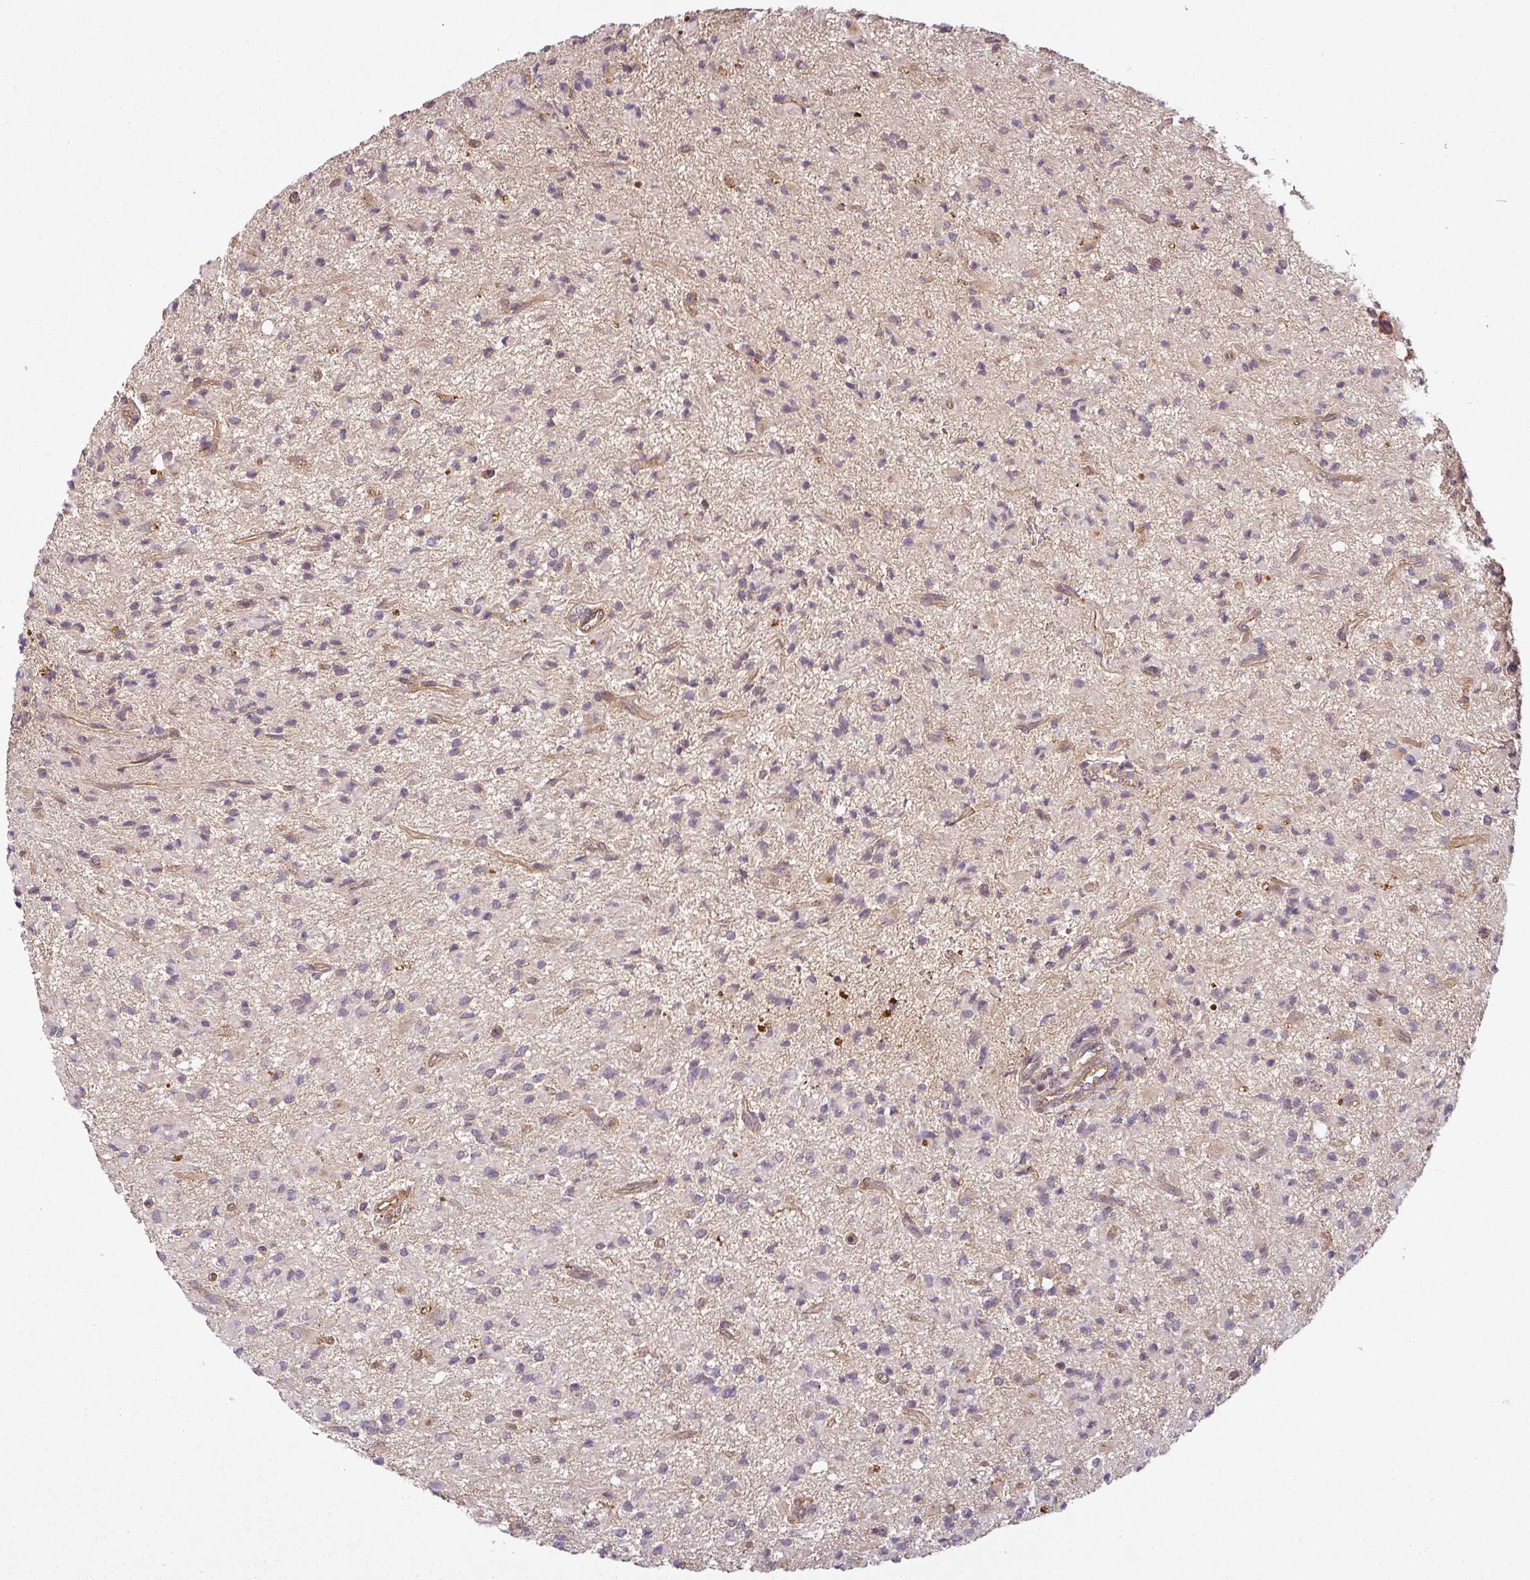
{"staining": {"intensity": "moderate", "quantity": "<25%", "location": "cytoplasmic/membranous,nuclear"}, "tissue": "glioma", "cell_type": "Tumor cells", "image_type": "cancer", "snomed": [{"axis": "morphology", "description": "Glioma, malignant, Low grade"}, {"axis": "topography", "description": "Brain"}], "caption": "Immunohistochemistry staining of malignant low-grade glioma, which demonstrates low levels of moderate cytoplasmic/membranous and nuclear positivity in about <25% of tumor cells indicating moderate cytoplasmic/membranous and nuclear protein expression. The staining was performed using DAB (3,3'-diaminobenzidine) (brown) for protein detection and nuclei were counterstained in hematoxylin (blue).", "gene": "DIMT1", "patient": {"sex": "female", "age": 33}}